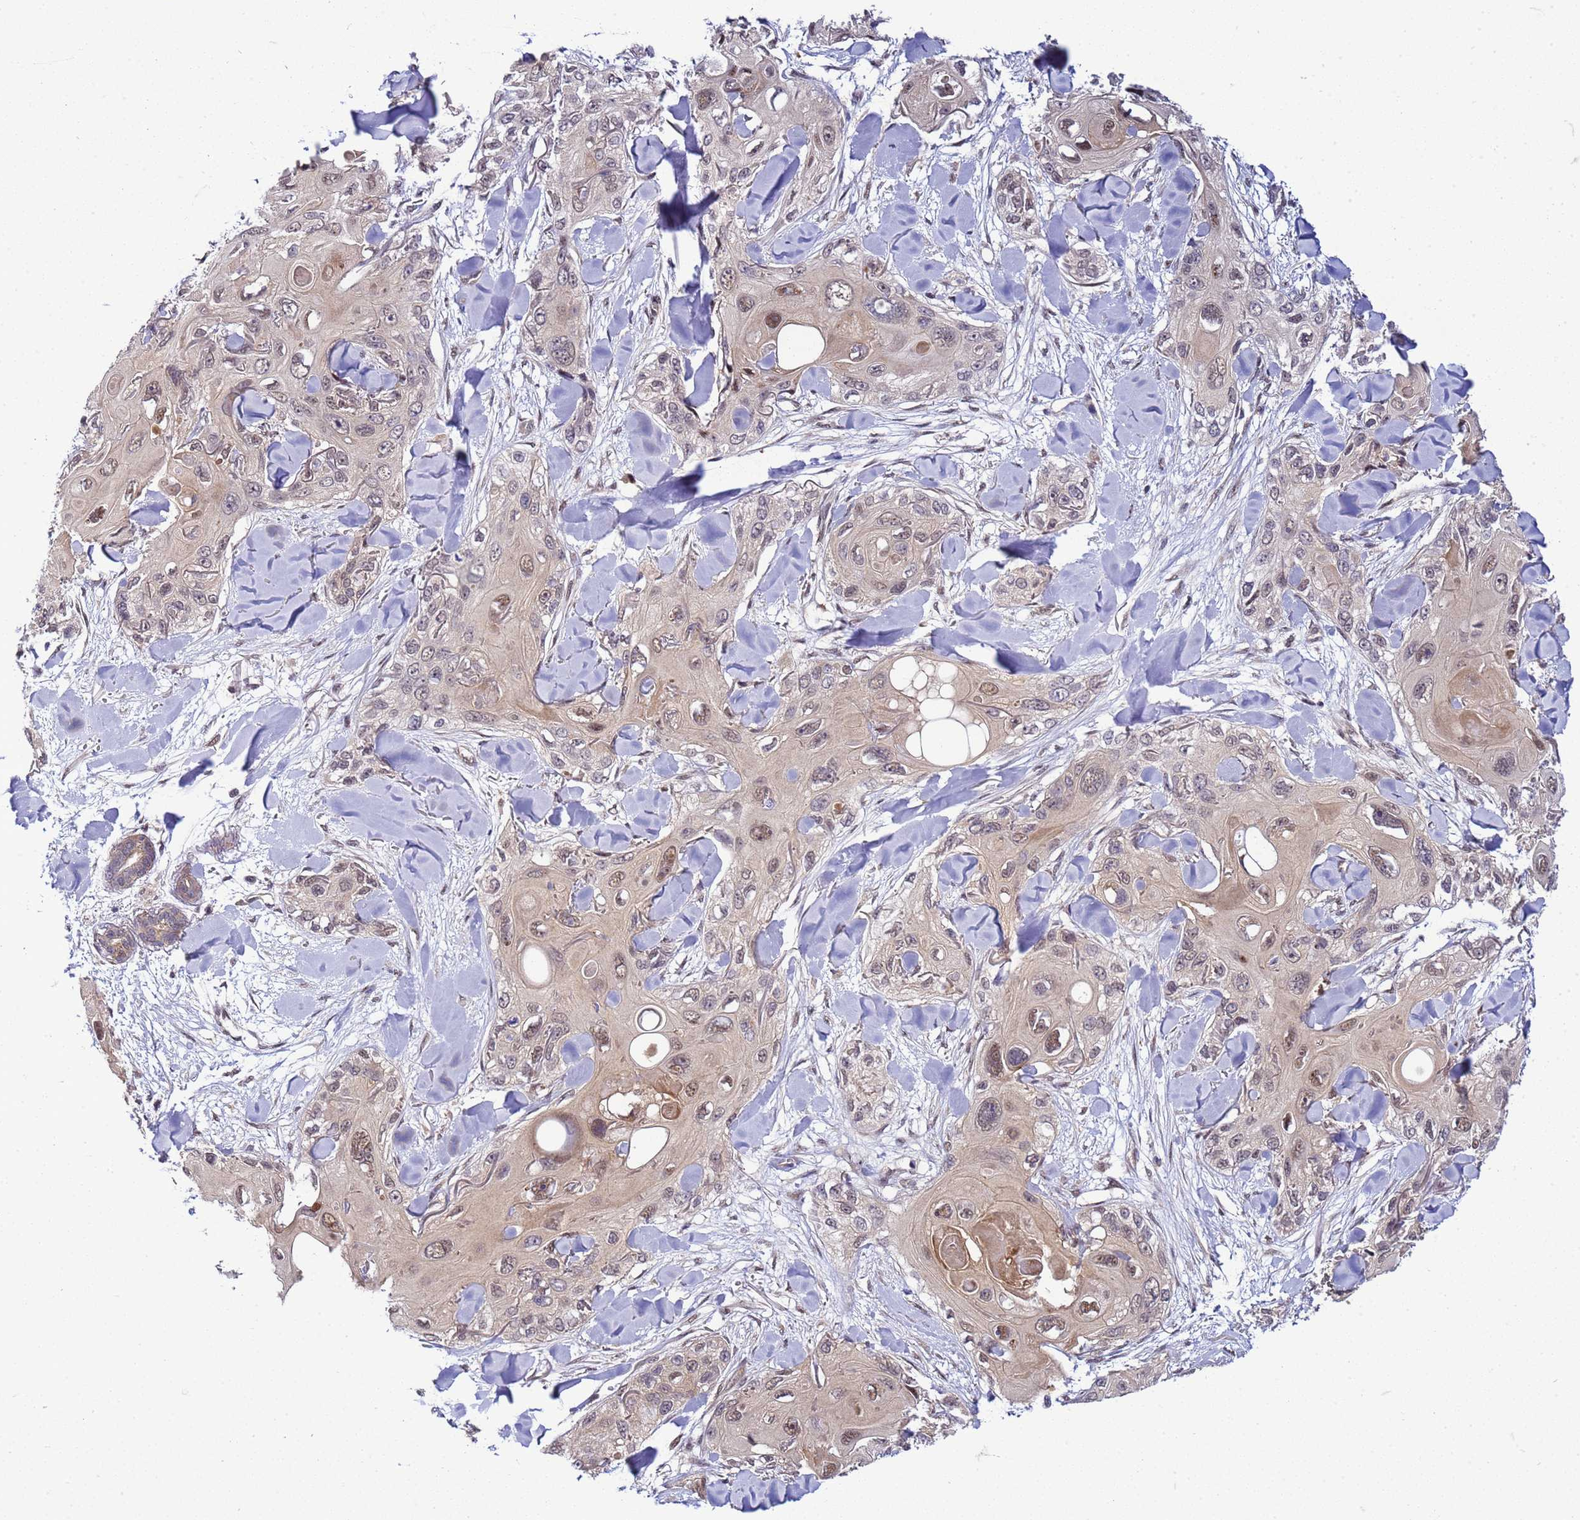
{"staining": {"intensity": "weak", "quantity": ">75%", "location": "nuclear"}, "tissue": "skin cancer", "cell_type": "Tumor cells", "image_type": "cancer", "snomed": [{"axis": "morphology", "description": "Normal tissue, NOS"}, {"axis": "morphology", "description": "Squamous cell carcinoma, NOS"}, {"axis": "topography", "description": "Skin"}], "caption": "DAB immunohistochemical staining of human skin cancer (squamous cell carcinoma) reveals weak nuclear protein positivity in about >75% of tumor cells.", "gene": "GEN1", "patient": {"sex": "male", "age": 72}}